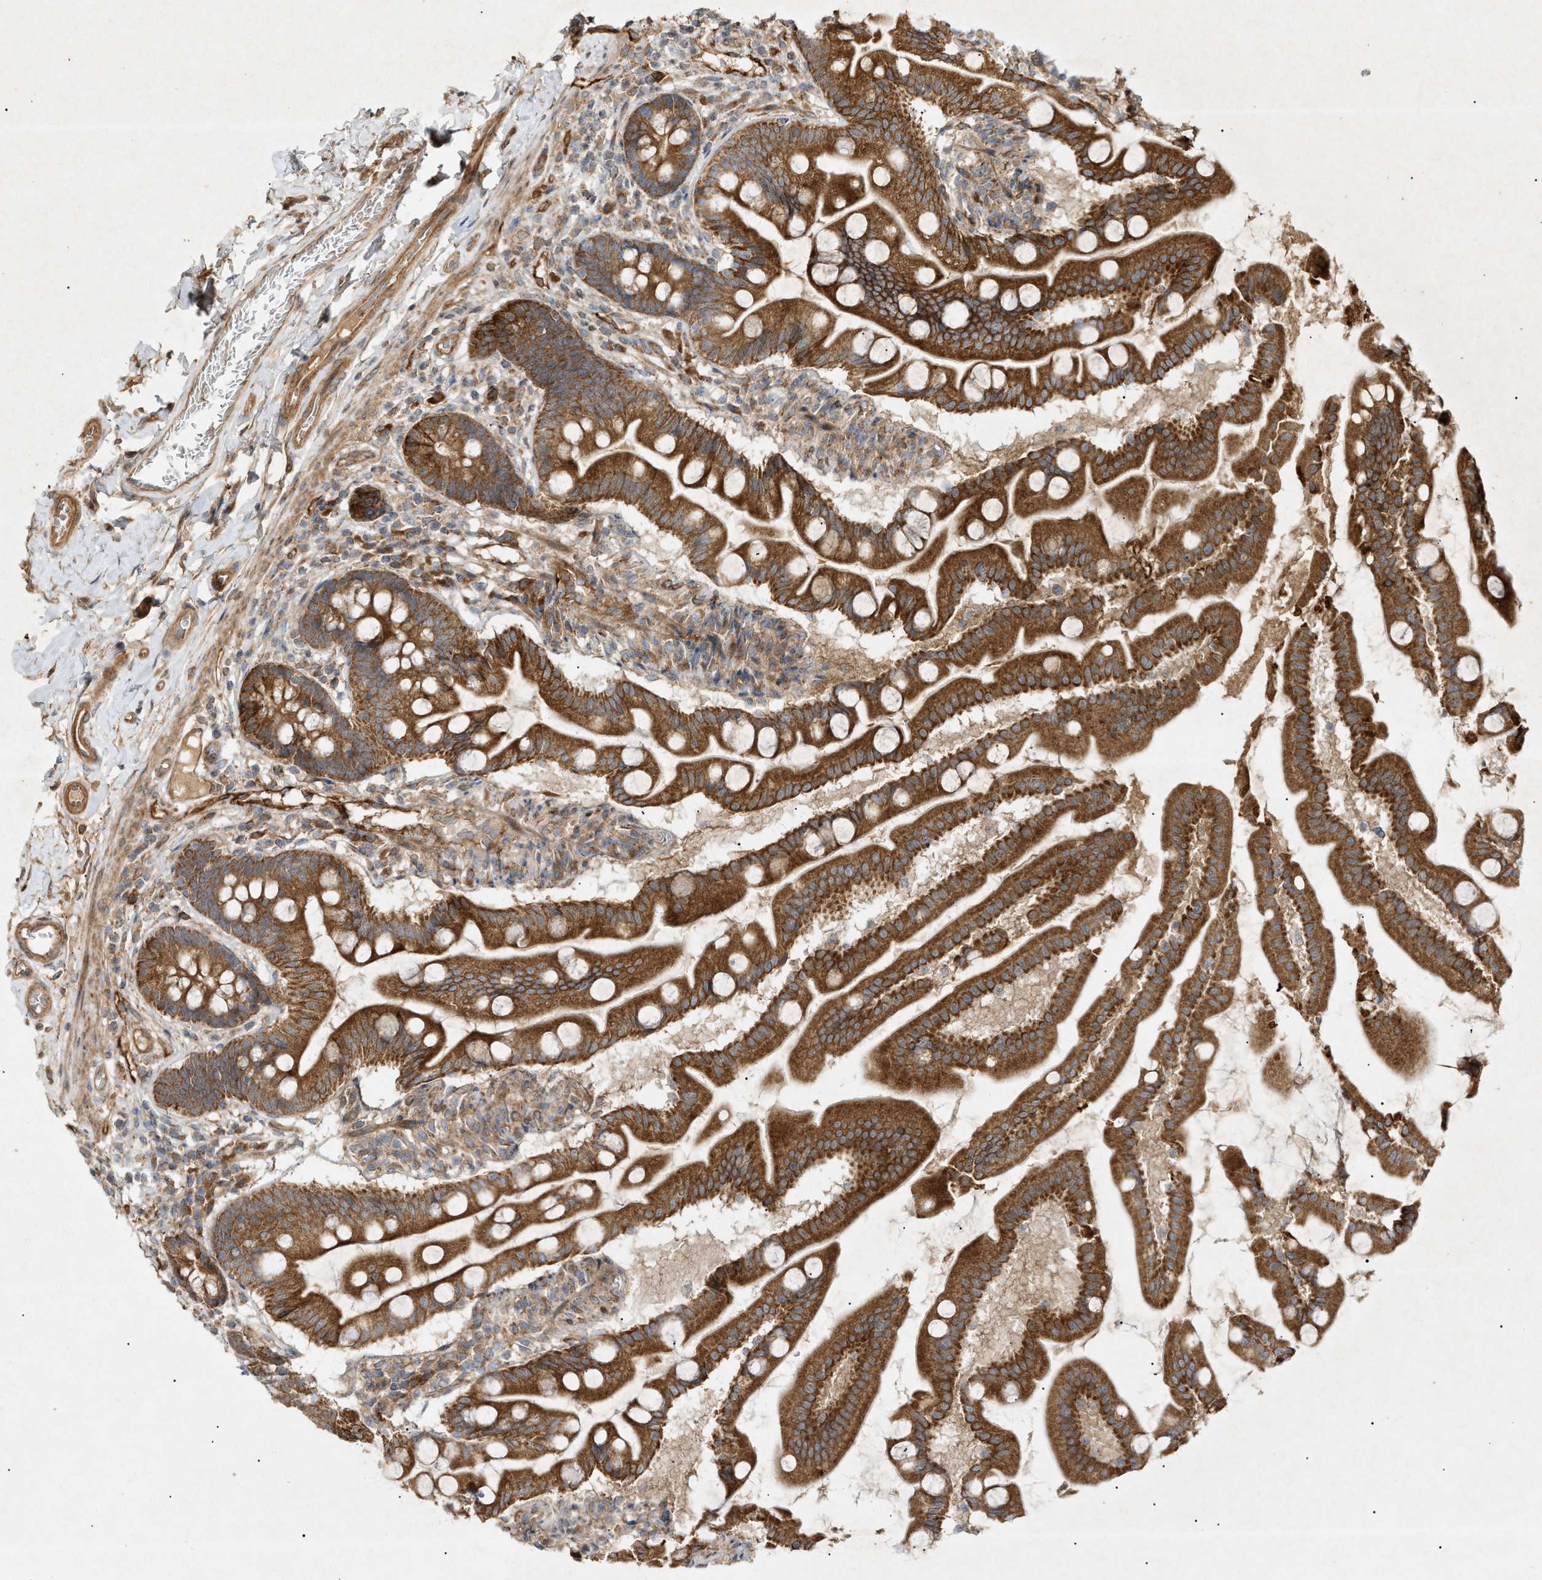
{"staining": {"intensity": "strong", "quantity": ">75%", "location": "cytoplasmic/membranous"}, "tissue": "small intestine", "cell_type": "Glandular cells", "image_type": "normal", "snomed": [{"axis": "morphology", "description": "Normal tissue, NOS"}, {"axis": "topography", "description": "Small intestine"}], "caption": "The immunohistochemical stain shows strong cytoplasmic/membranous expression in glandular cells of benign small intestine.", "gene": "MTCH1", "patient": {"sex": "female", "age": 56}}